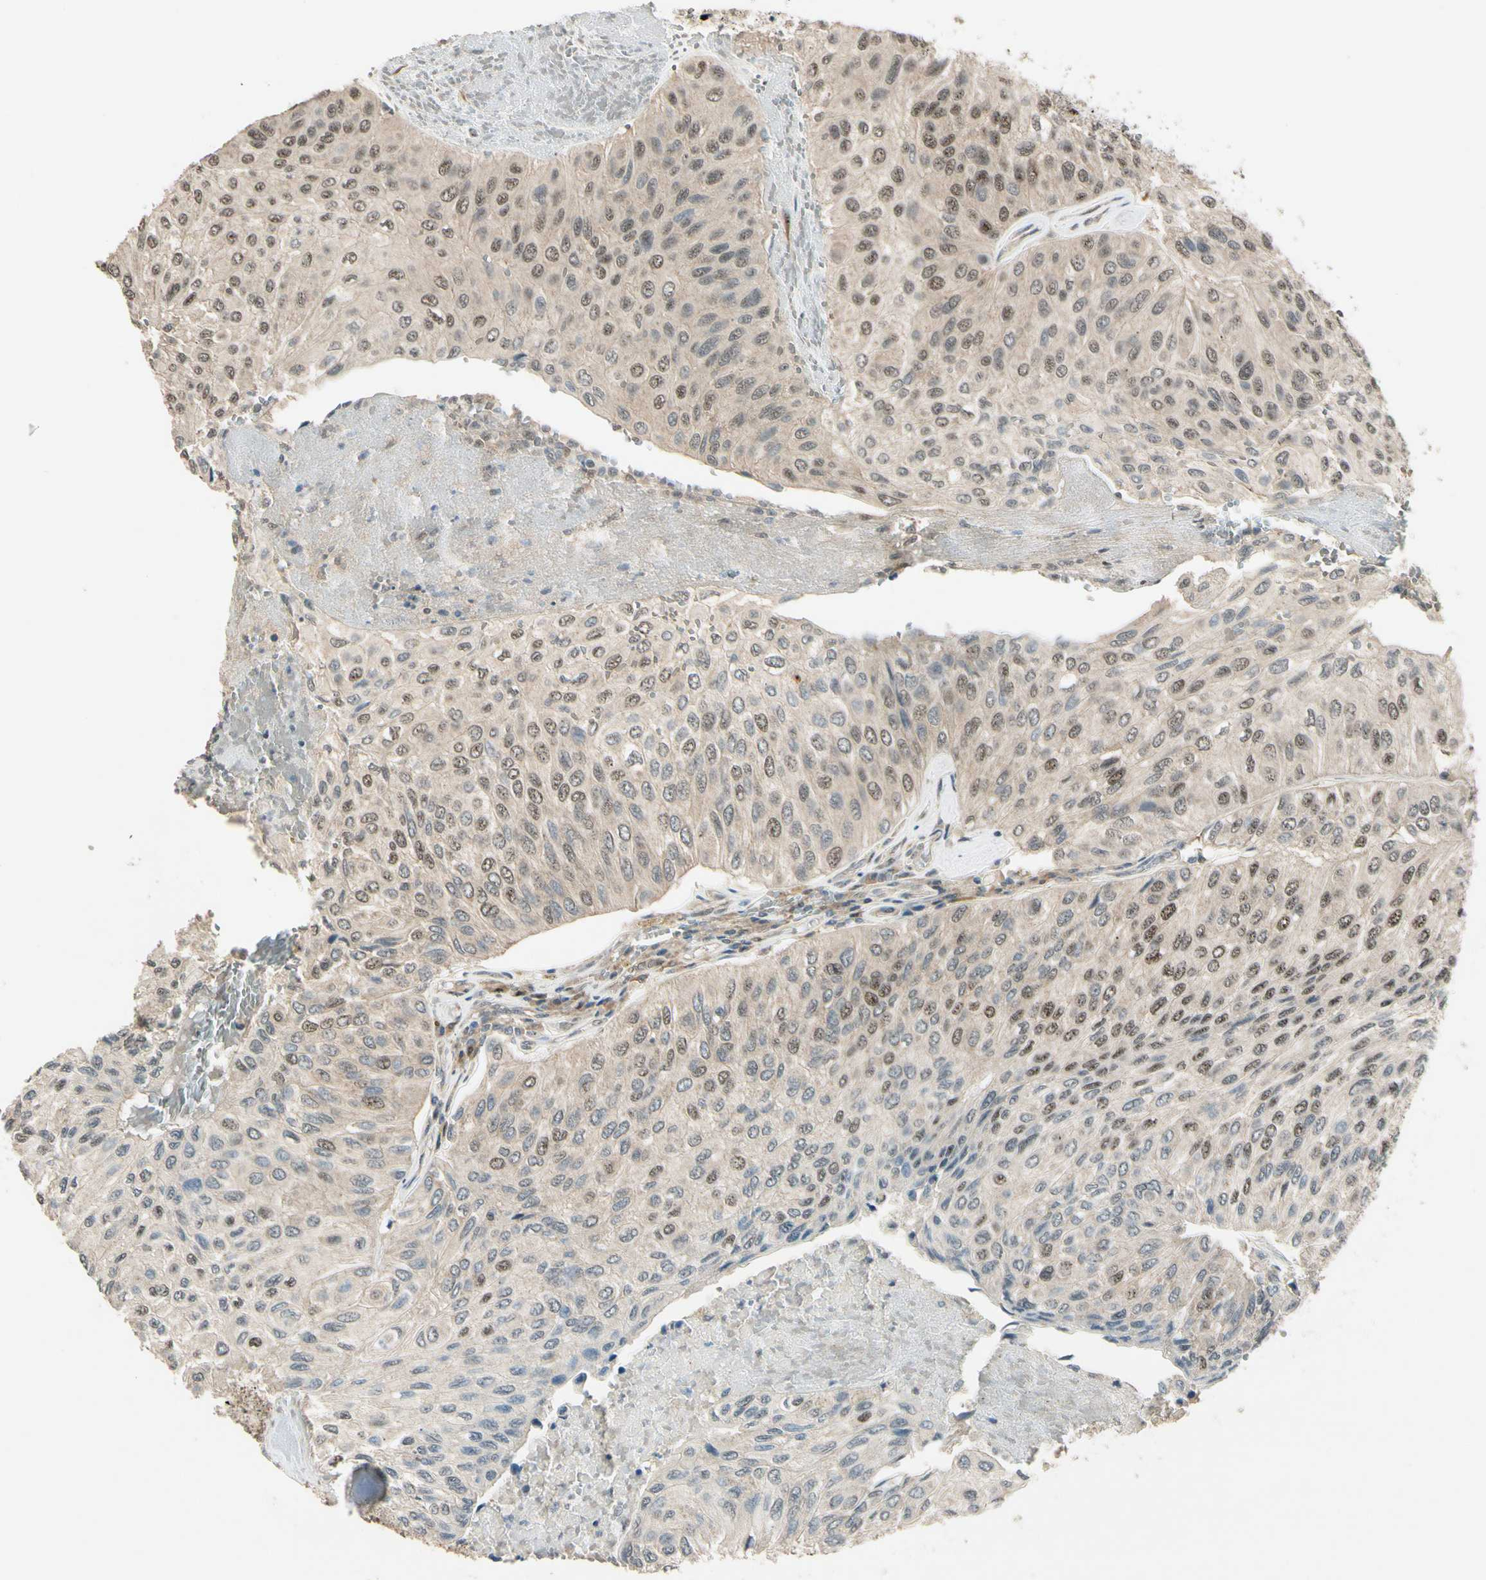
{"staining": {"intensity": "moderate", "quantity": "25%-75%", "location": "cytoplasmic/membranous,nuclear"}, "tissue": "urothelial cancer", "cell_type": "Tumor cells", "image_type": "cancer", "snomed": [{"axis": "morphology", "description": "Urothelial carcinoma, High grade"}, {"axis": "topography", "description": "Urinary bladder"}], "caption": "IHC staining of urothelial cancer, which displays medium levels of moderate cytoplasmic/membranous and nuclear positivity in approximately 25%-75% of tumor cells indicating moderate cytoplasmic/membranous and nuclear protein staining. The staining was performed using DAB (brown) for protein detection and nuclei were counterstained in hematoxylin (blue).", "gene": "MCPH1", "patient": {"sex": "male", "age": 66}}